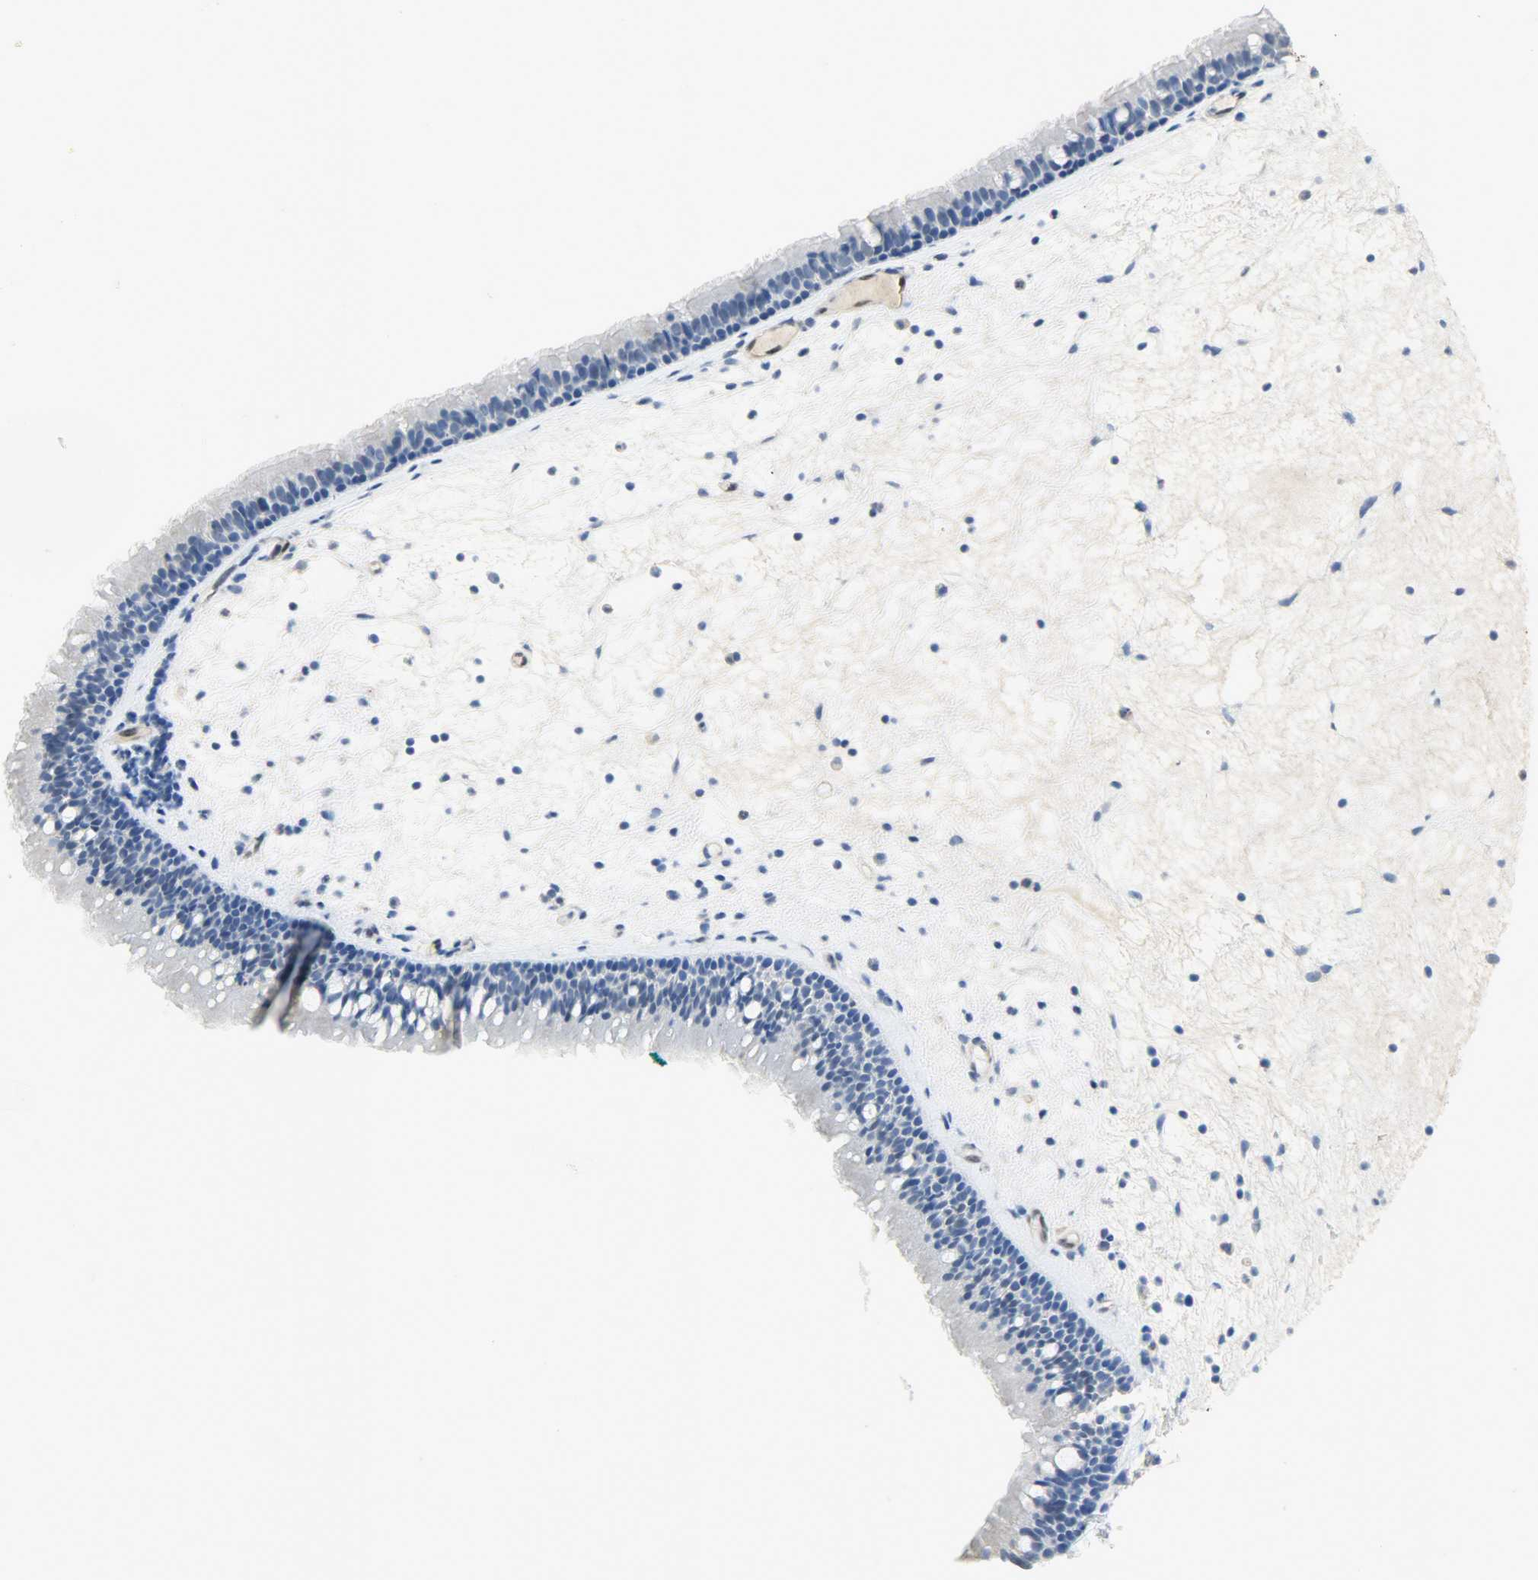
{"staining": {"intensity": "negative", "quantity": "none", "location": "none"}, "tissue": "nasopharynx", "cell_type": "Respiratory epithelial cells", "image_type": "normal", "snomed": [{"axis": "morphology", "description": "Normal tissue, NOS"}, {"axis": "topography", "description": "Nasopharynx"}], "caption": "Immunohistochemistry micrograph of unremarkable nasopharynx stained for a protein (brown), which reveals no staining in respiratory epithelial cells. (DAB immunohistochemistry (IHC) visualized using brightfield microscopy, high magnification).", "gene": "FKBP1A", "patient": {"sex": "female", "age": 78}}